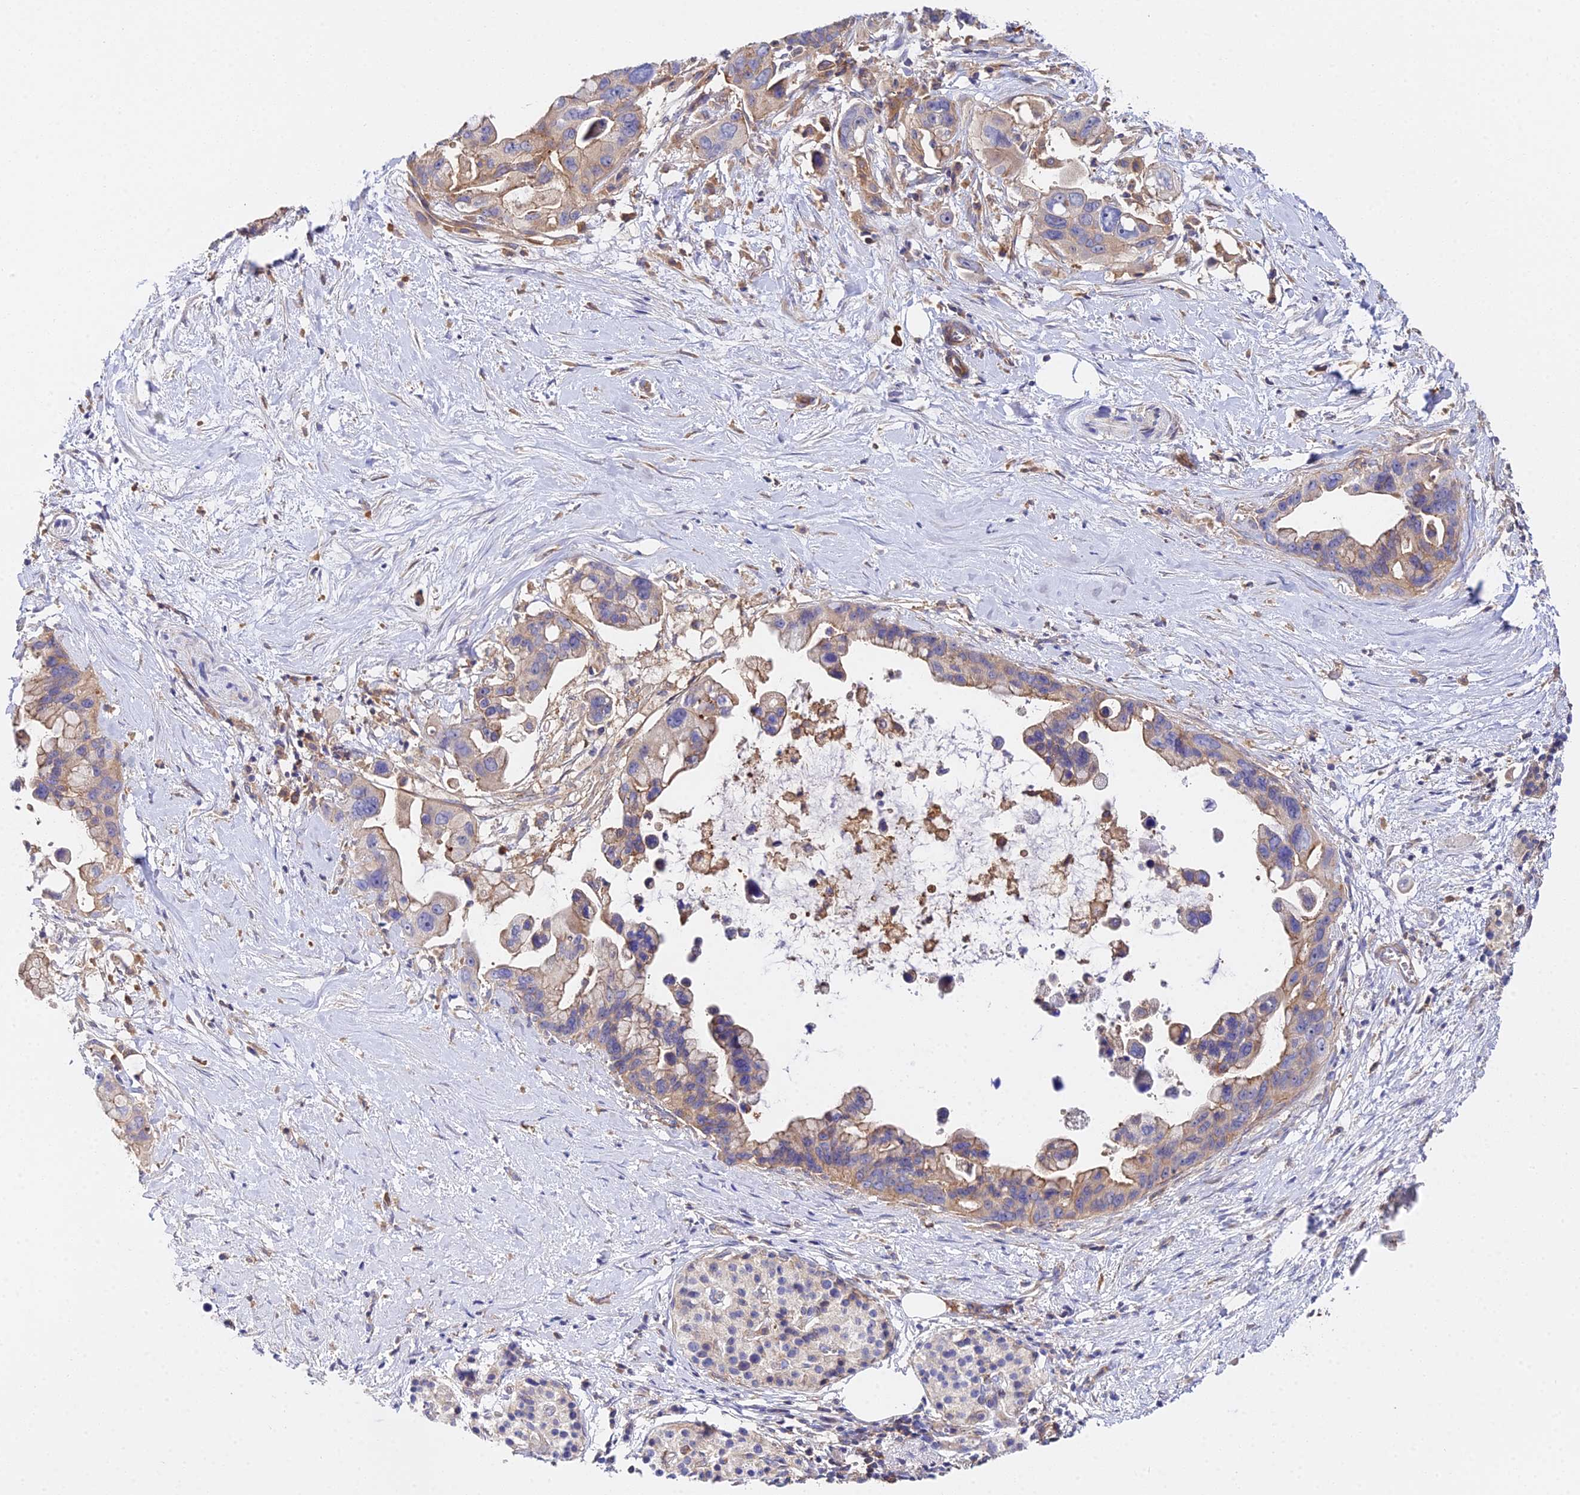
{"staining": {"intensity": "weak", "quantity": "25%-75%", "location": "cytoplasmic/membranous"}, "tissue": "pancreatic cancer", "cell_type": "Tumor cells", "image_type": "cancer", "snomed": [{"axis": "morphology", "description": "Adenocarcinoma, NOS"}, {"axis": "topography", "description": "Pancreas"}], "caption": "An image showing weak cytoplasmic/membranous positivity in about 25%-75% of tumor cells in adenocarcinoma (pancreatic), as visualized by brown immunohistochemical staining.", "gene": "GNG5B", "patient": {"sex": "female", "age": 83}}